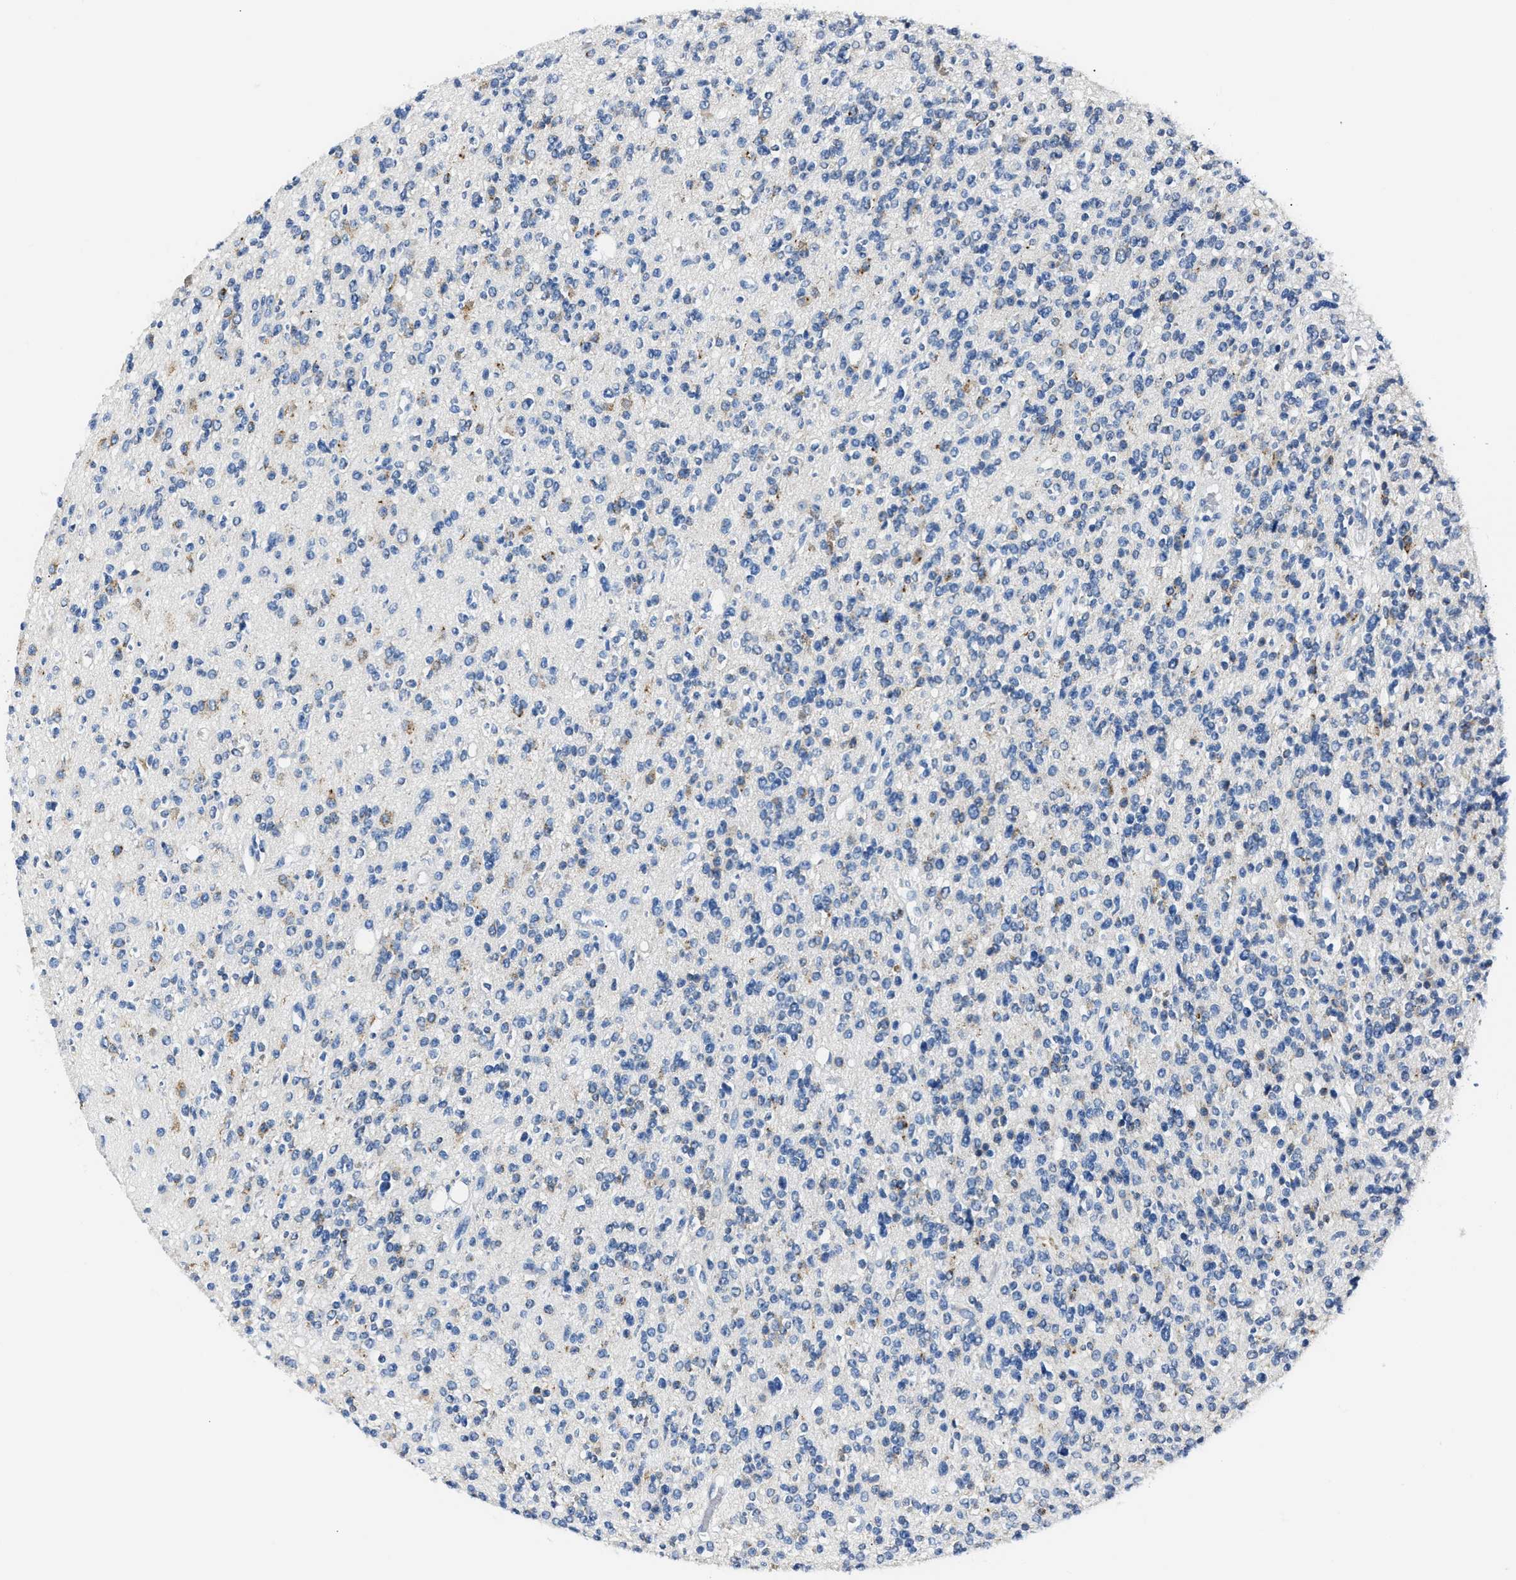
{"staining": {"intensity": "weak", "quantity": "<25%", "location": "cytoplasmic/membranous"}, "tissue": "glioma", "cell_type": "Tumor cells", "image_type": "cancer", "snomed": [{"axis": "morphology", "description": "Glioma, malignant, High grade"}, {"axis": "topography", "description": "Brain"}], "caption": "Immunohistochemical staining of human glioma demonstrates no significant expression in tumor cells.", "gene": "AMACR", "patient": {"sex": "male", "age": 34}}